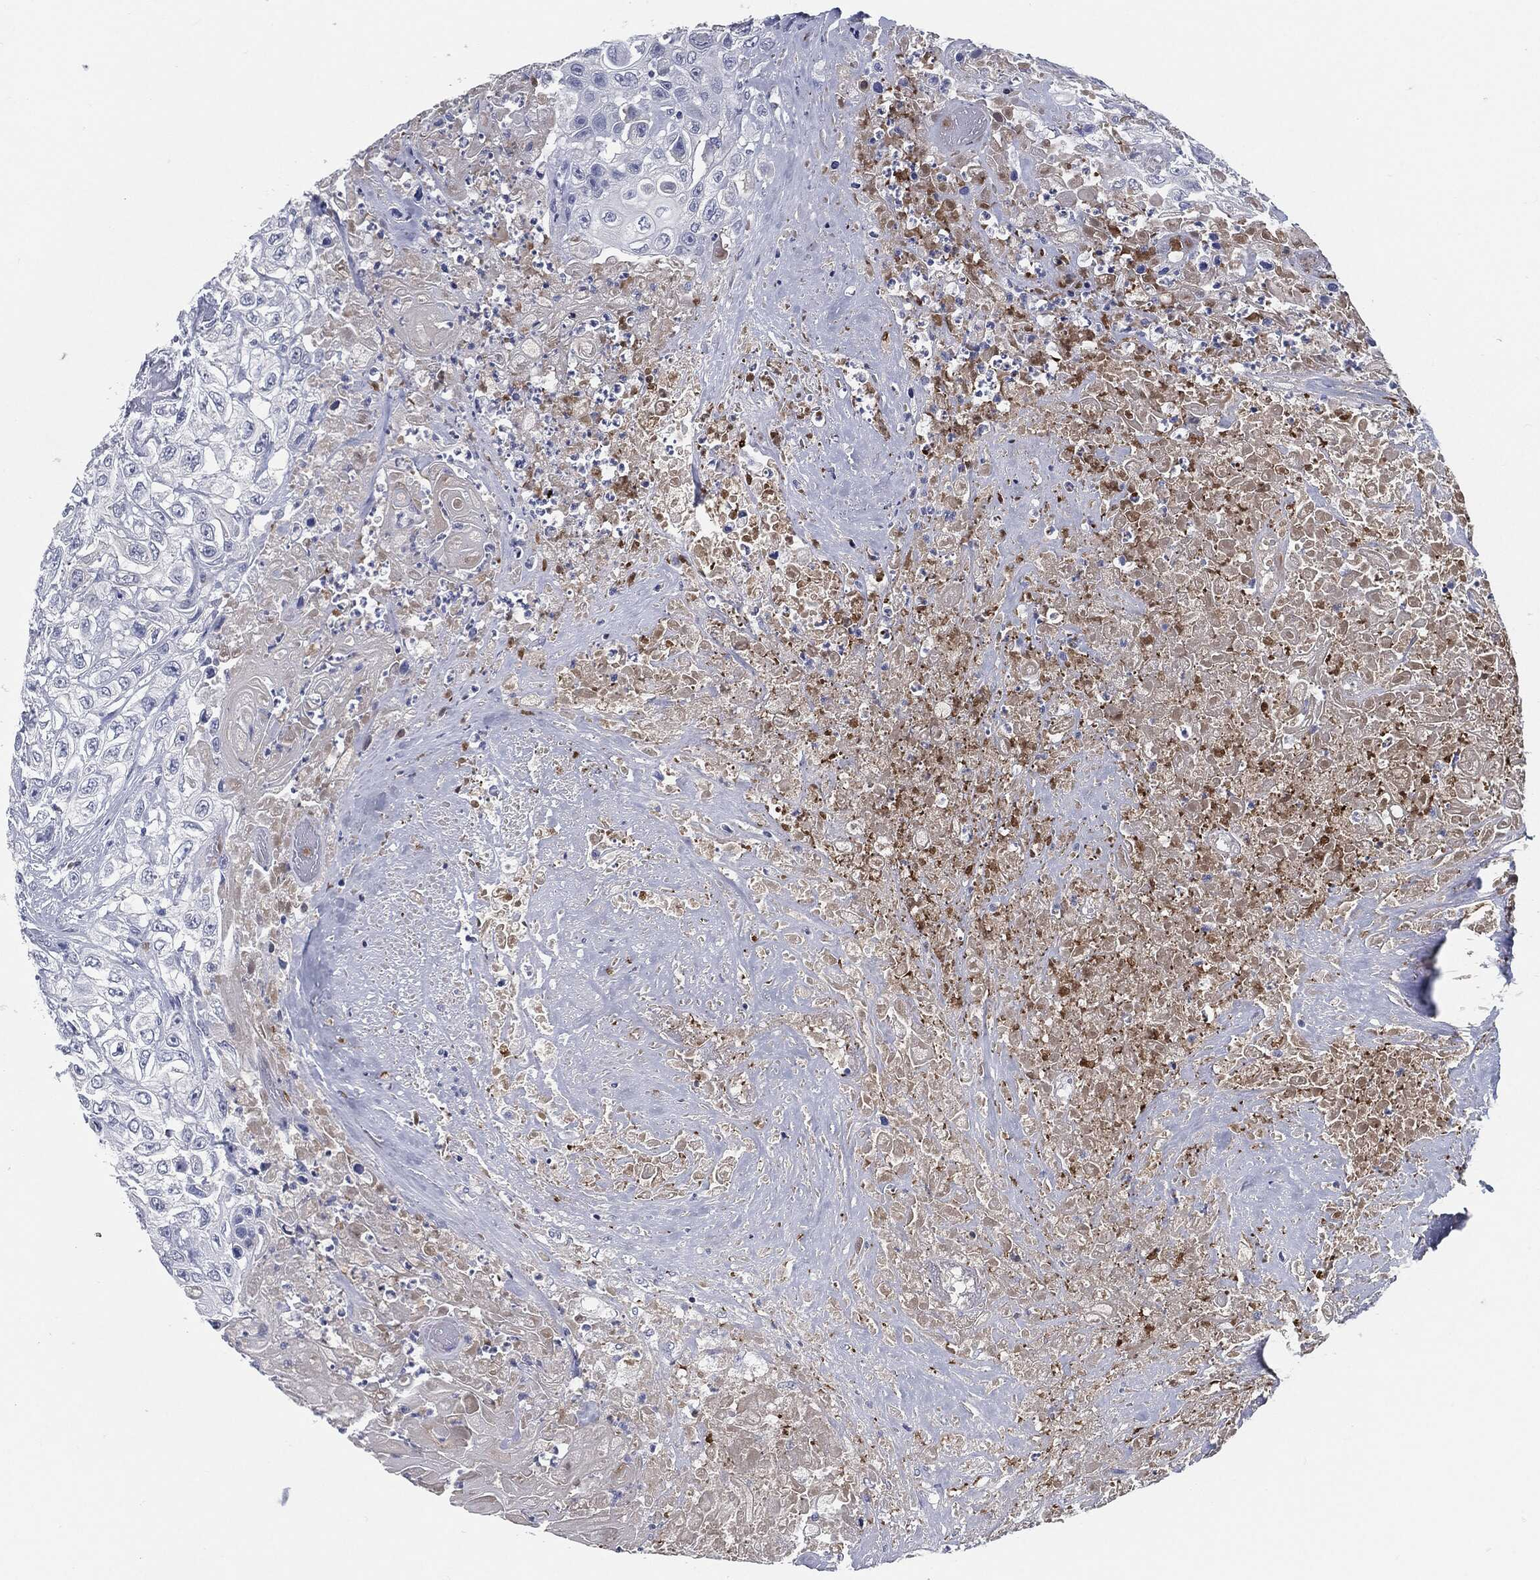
{"staining": {"intensity": "negative", "quantity": "none", "location": "none"}, "tissue": "urothelial cancer", "cell_type": "Tumor cells", "image_type": "cancer", "snomed": [{"axis": "morphology", "description": "Urothelial carcinoma, High grade"}, {"axis": "topography", "description": "Urinary bladder"}], "caption": "Human urothelial cancer stained for a protein using immunohistochemistry (IHC) exhibits no expression in tumor cells.", "gene": "MST1", "patient": {"sex": "female", "age": 56}}